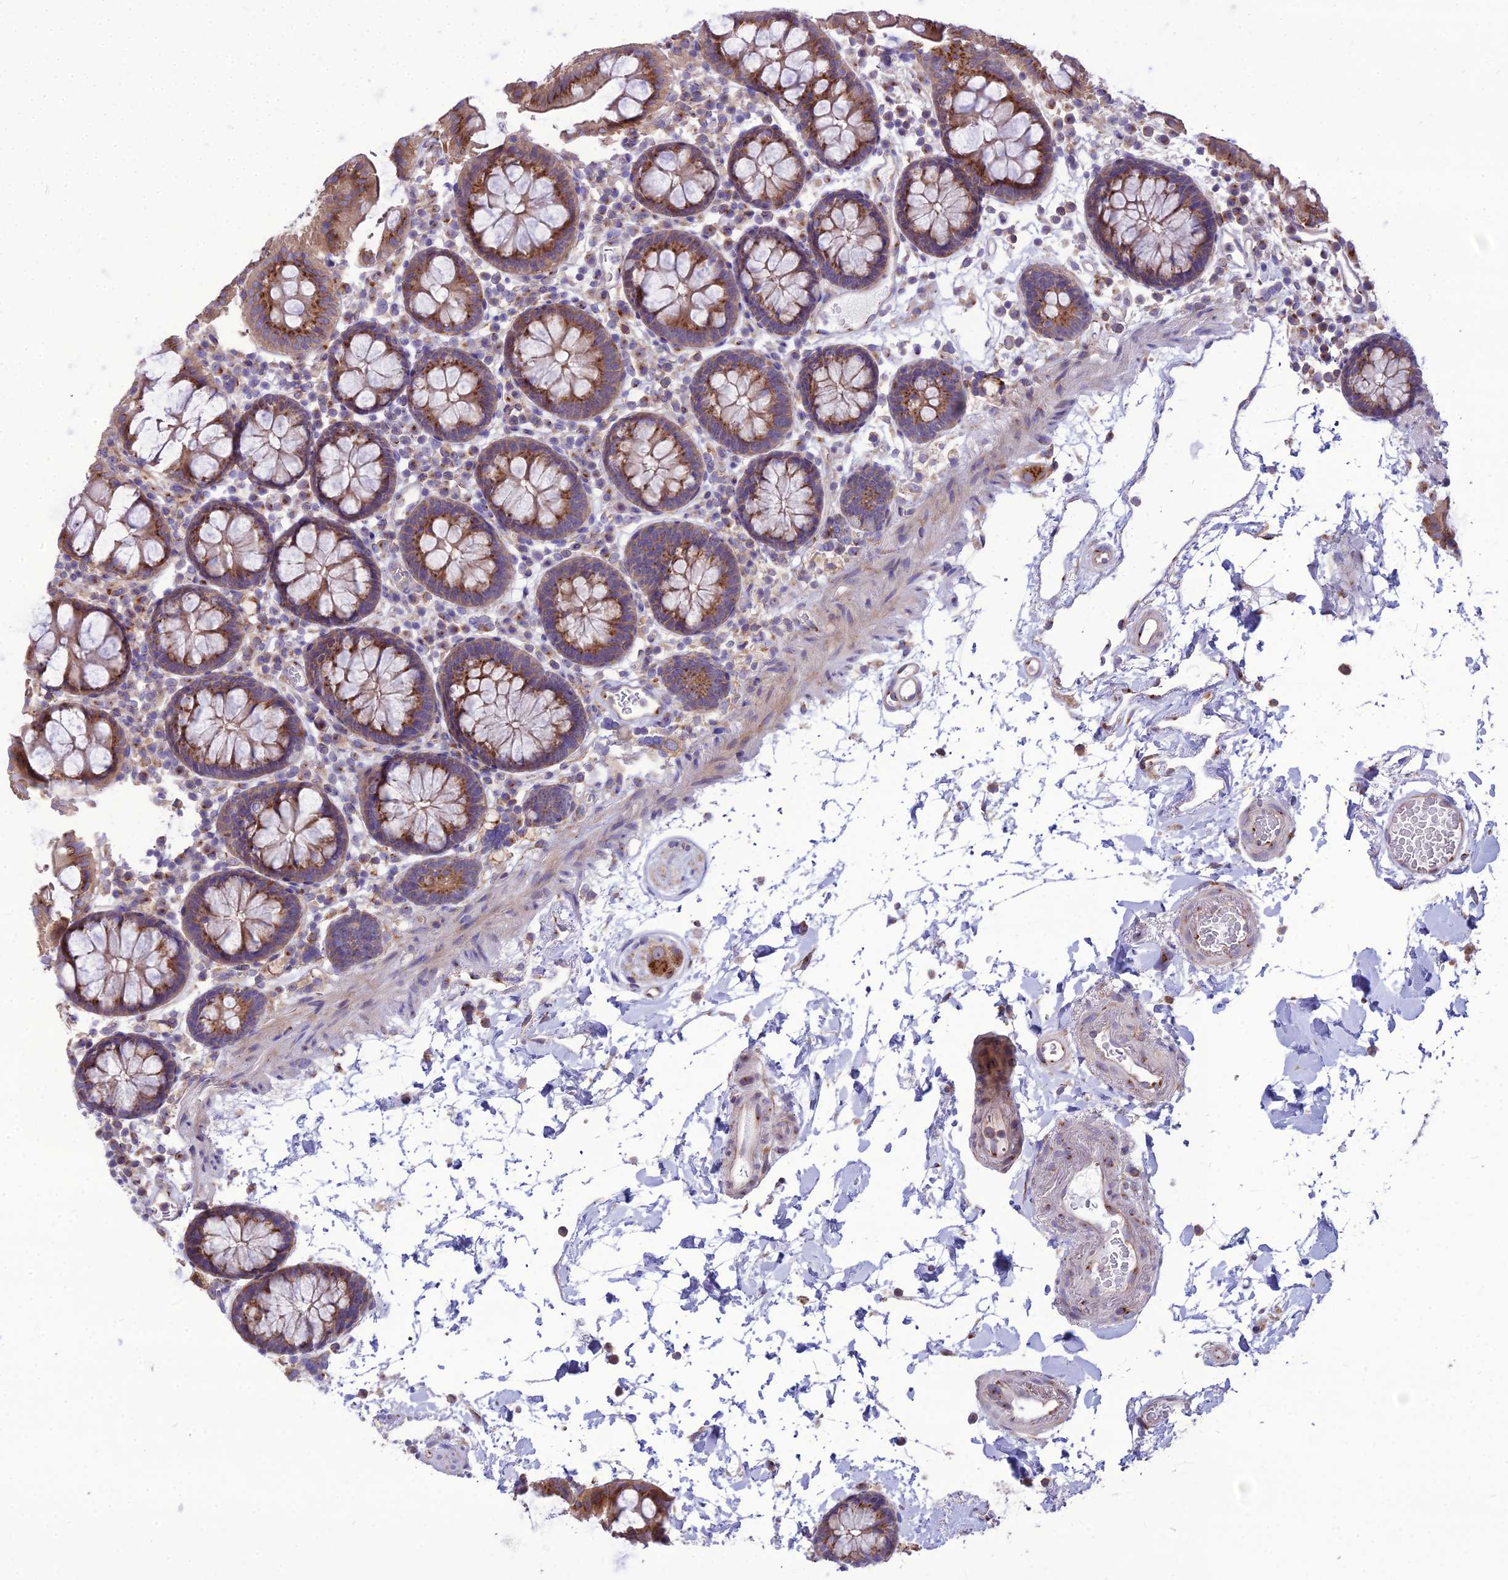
{"staining": {"intensity": "moderate", "quantity": "25%-75%", "location": "cytoplasmic/membranous"}, "tissue": "colon", "cell_type": "Endothelial cells", "image_type": "normal", "snomed": [{"axis": "morphology", "description": "Normal tissue, NOS"}, {"axis": "topography", "description": "Colon"}], "caption": "IHC of benign human colon displays medium levels of moderate cytoplasmic/membranous staining in approximately 25%-75% of endothelial cells. The protein of interest is stained brown, and the nuclei are stained in blue (DAB (3,3'-diaminobenzidine) IHC with brightfield microscopy, high magnification).", "gene": "SPRYD7", "patient": {"sex": "male", "age": 75}}